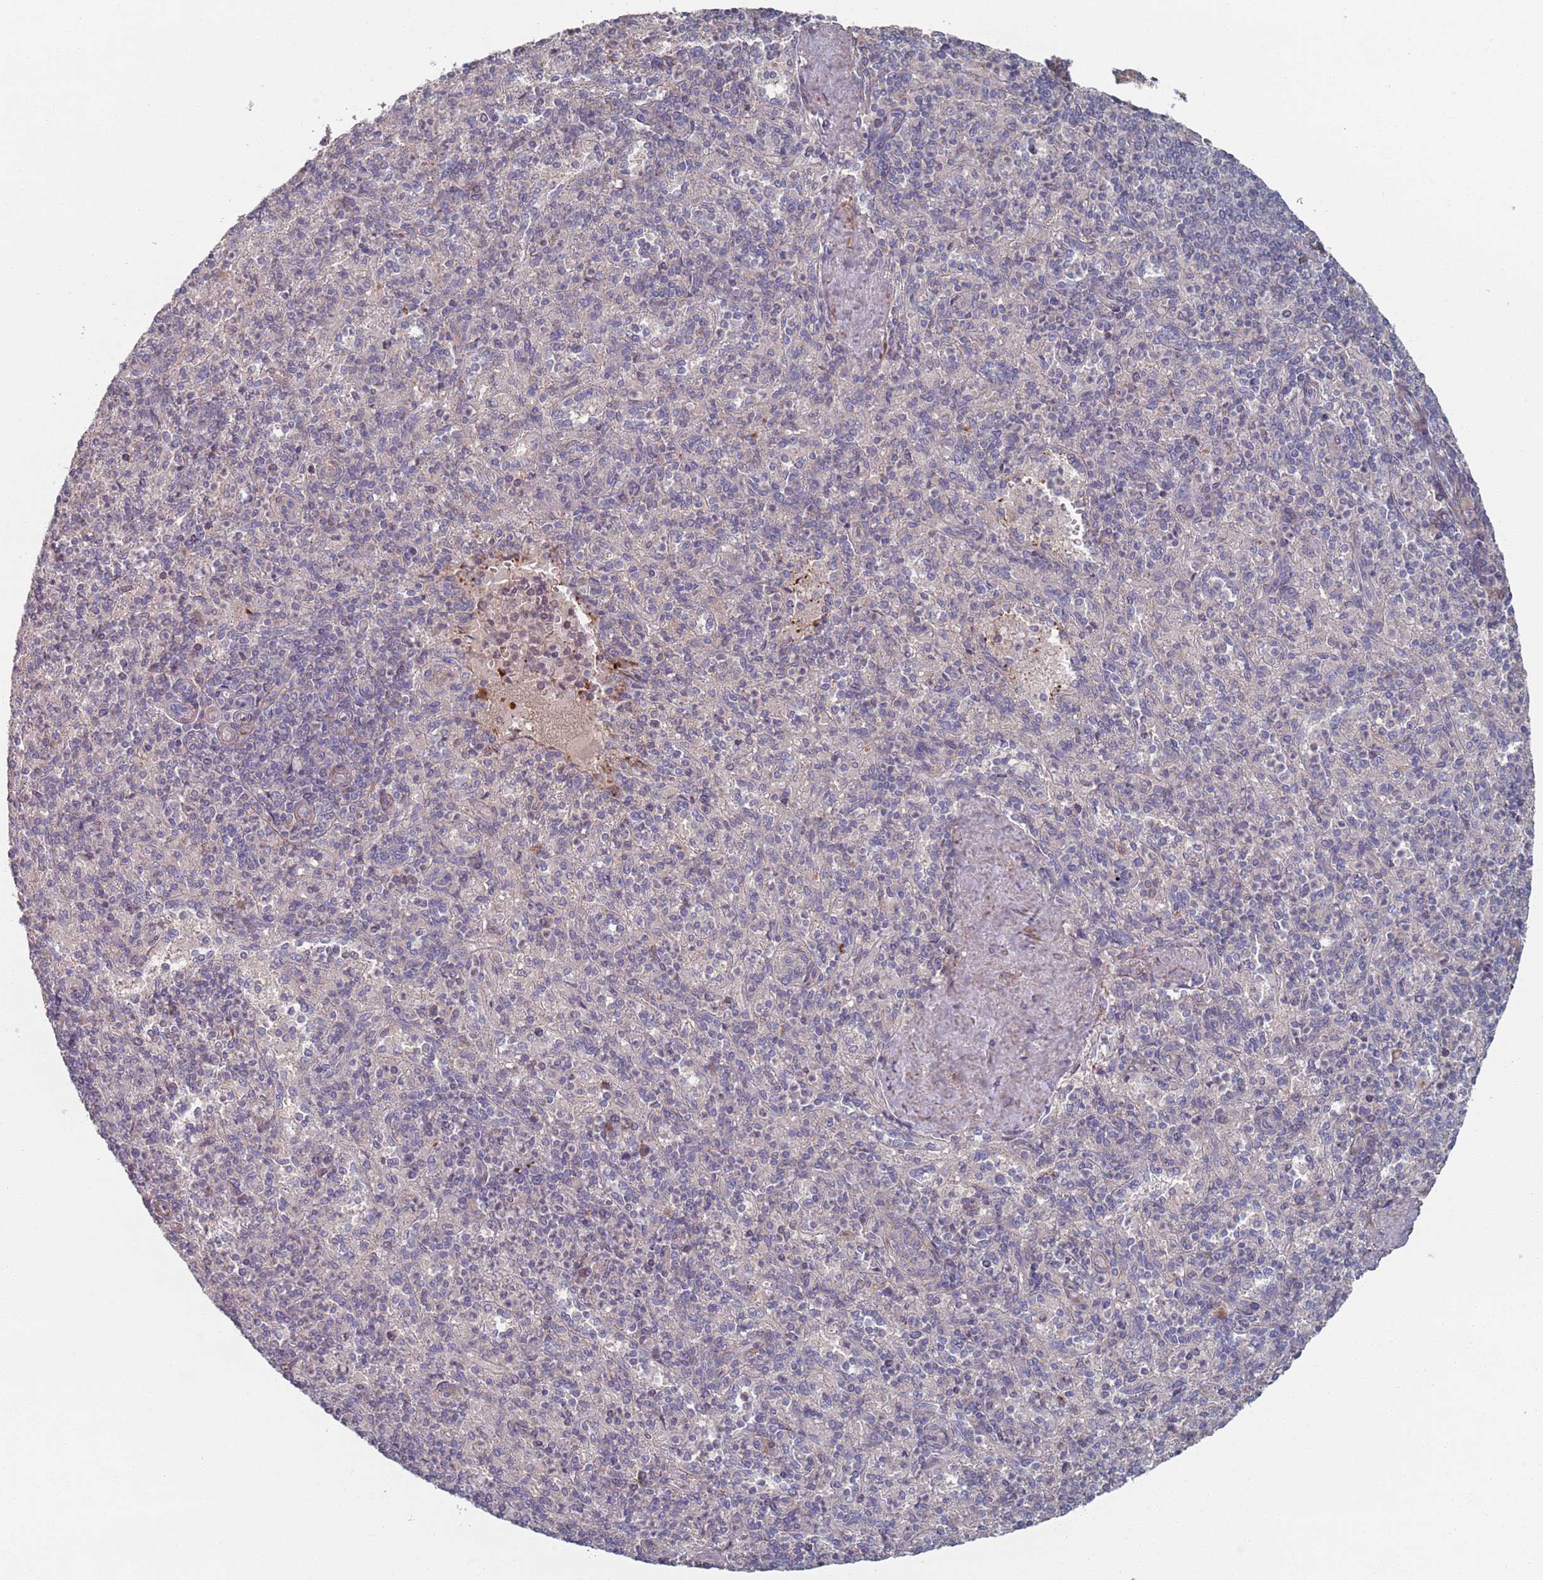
{"staining": {"intensity": "negative", "quantity": "none", "location": "none"}, "tissue": "spleen", "cell_type": "Cells in red pulp", "image_type": "normal", "snomed": [{"axis": "morphology", "description": "Normal tissue, NOS"}, {"axis": "topography", "description": "Spleen"}], "caption": "Immunohistochemistry (IHC) image of benign human spleen stained for a protein (brown), which exhibits no staining in cells in red pulp. The staining was performed using DAB to visualize the protein expression in brown, while the nuclei were stained in blue with hematoxylin (Magnification: 20x).", "gene": "PLEKHA4", "patient": {"sex": "male", "age": 82}}